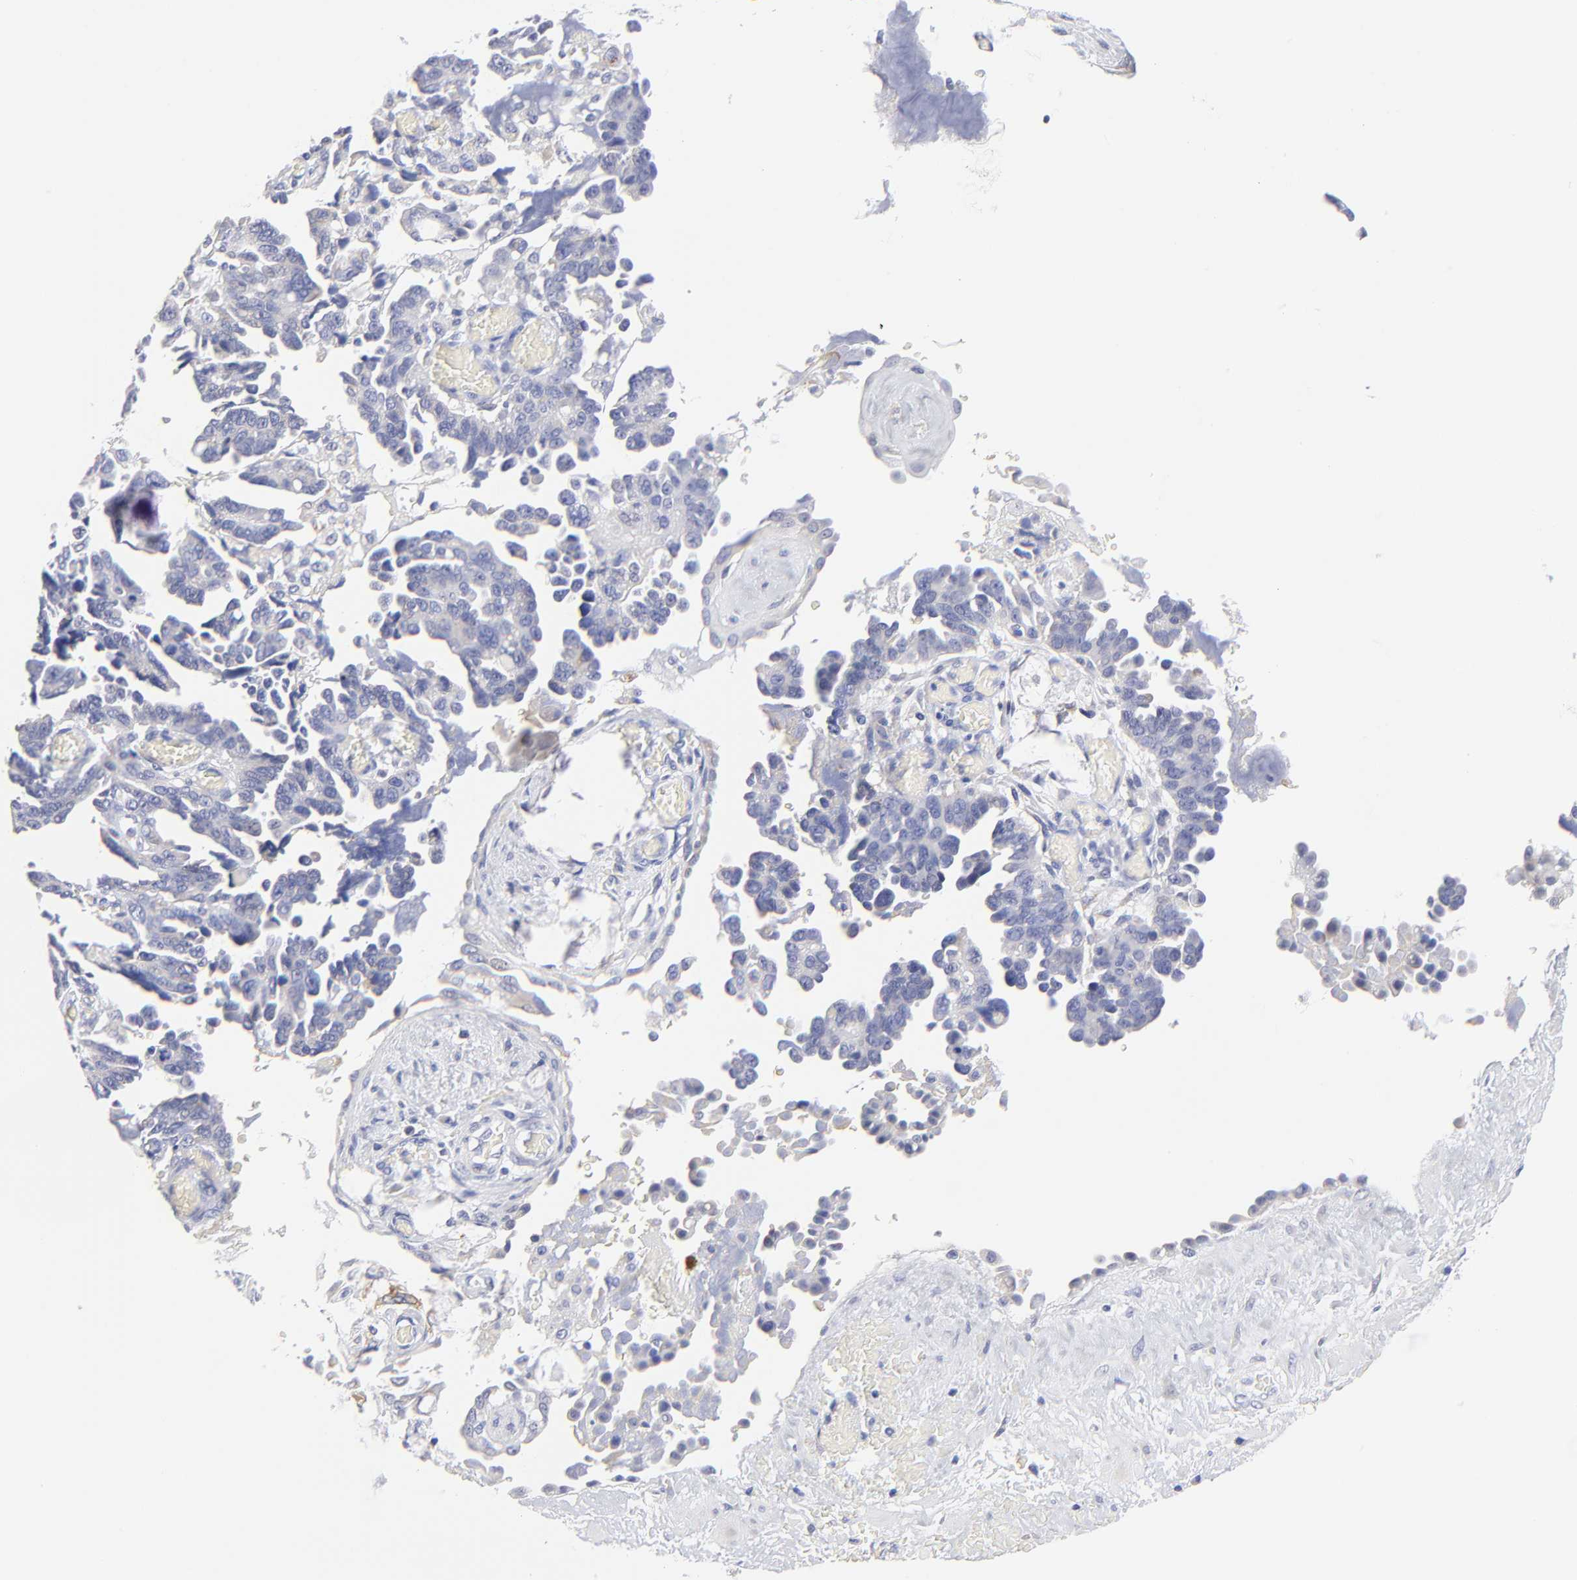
{"staining": {"intensity": "negative", "quantity": "none", "location": "none"}, "tissue": "ovarian cancer", "cell_type": "Tumor cells", "image_type": "cancer", "snomed": [{"axis": "morphology", "description": "Cystadenocarcinoma, serous, NOS"}, {"axis": "topography", "description": "Ovary"}], "caption": "Immunohistochemistry (IHC) image of ovarian cancer (serous cystadenocarcinoma) stained for a protein (brown), which reveals no expression in tumor cells.", "gene": "DUSP9", "patient": {"sex": "female", "age": 63}}